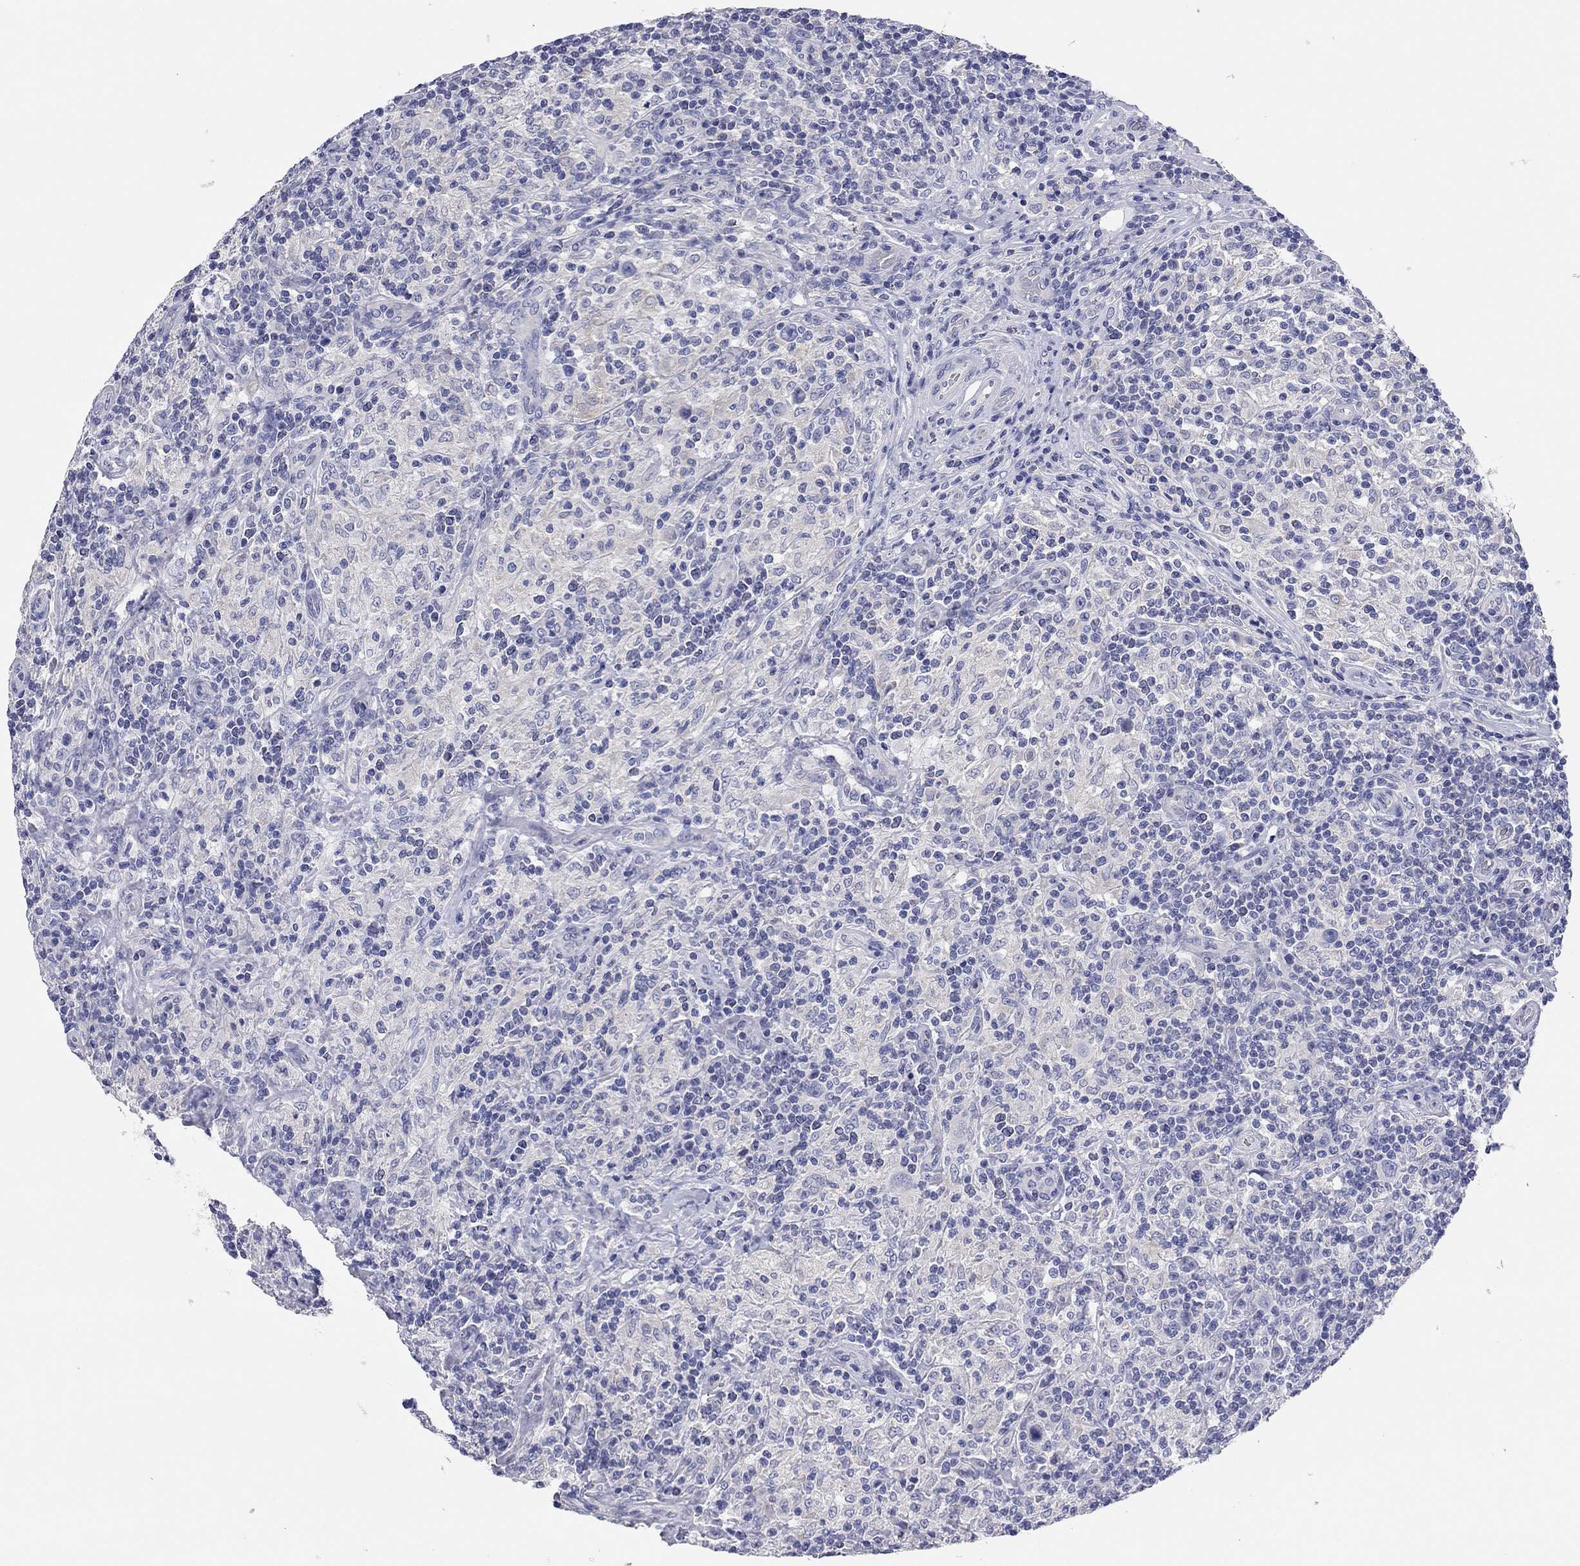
{"staining": {"intensity": "negative", "quantity": "none", "location": "none"}, "tissue": "lymphoma", "cell_type": "Tumor cells", "image_type": "cancer", "snomed": [{"axis": "morphology", "description": "Hodgkin's disease, NOS"}, {"axis": "topography", "description": "Lymph node"}], "caption": "Immunohistochemistry micrograph of neoplastic tissue: human lymphoma stained with DAB (3,3'-diaminobenzidine) reveals no significant protein staining in tumor cells. (Stains: DAB IHC with hematoxylin counter stain, Microscopy: brightfield microscopy at high magnification).", "gene": "TMEM221", "patient": {"sex": "male", "age": 70}}